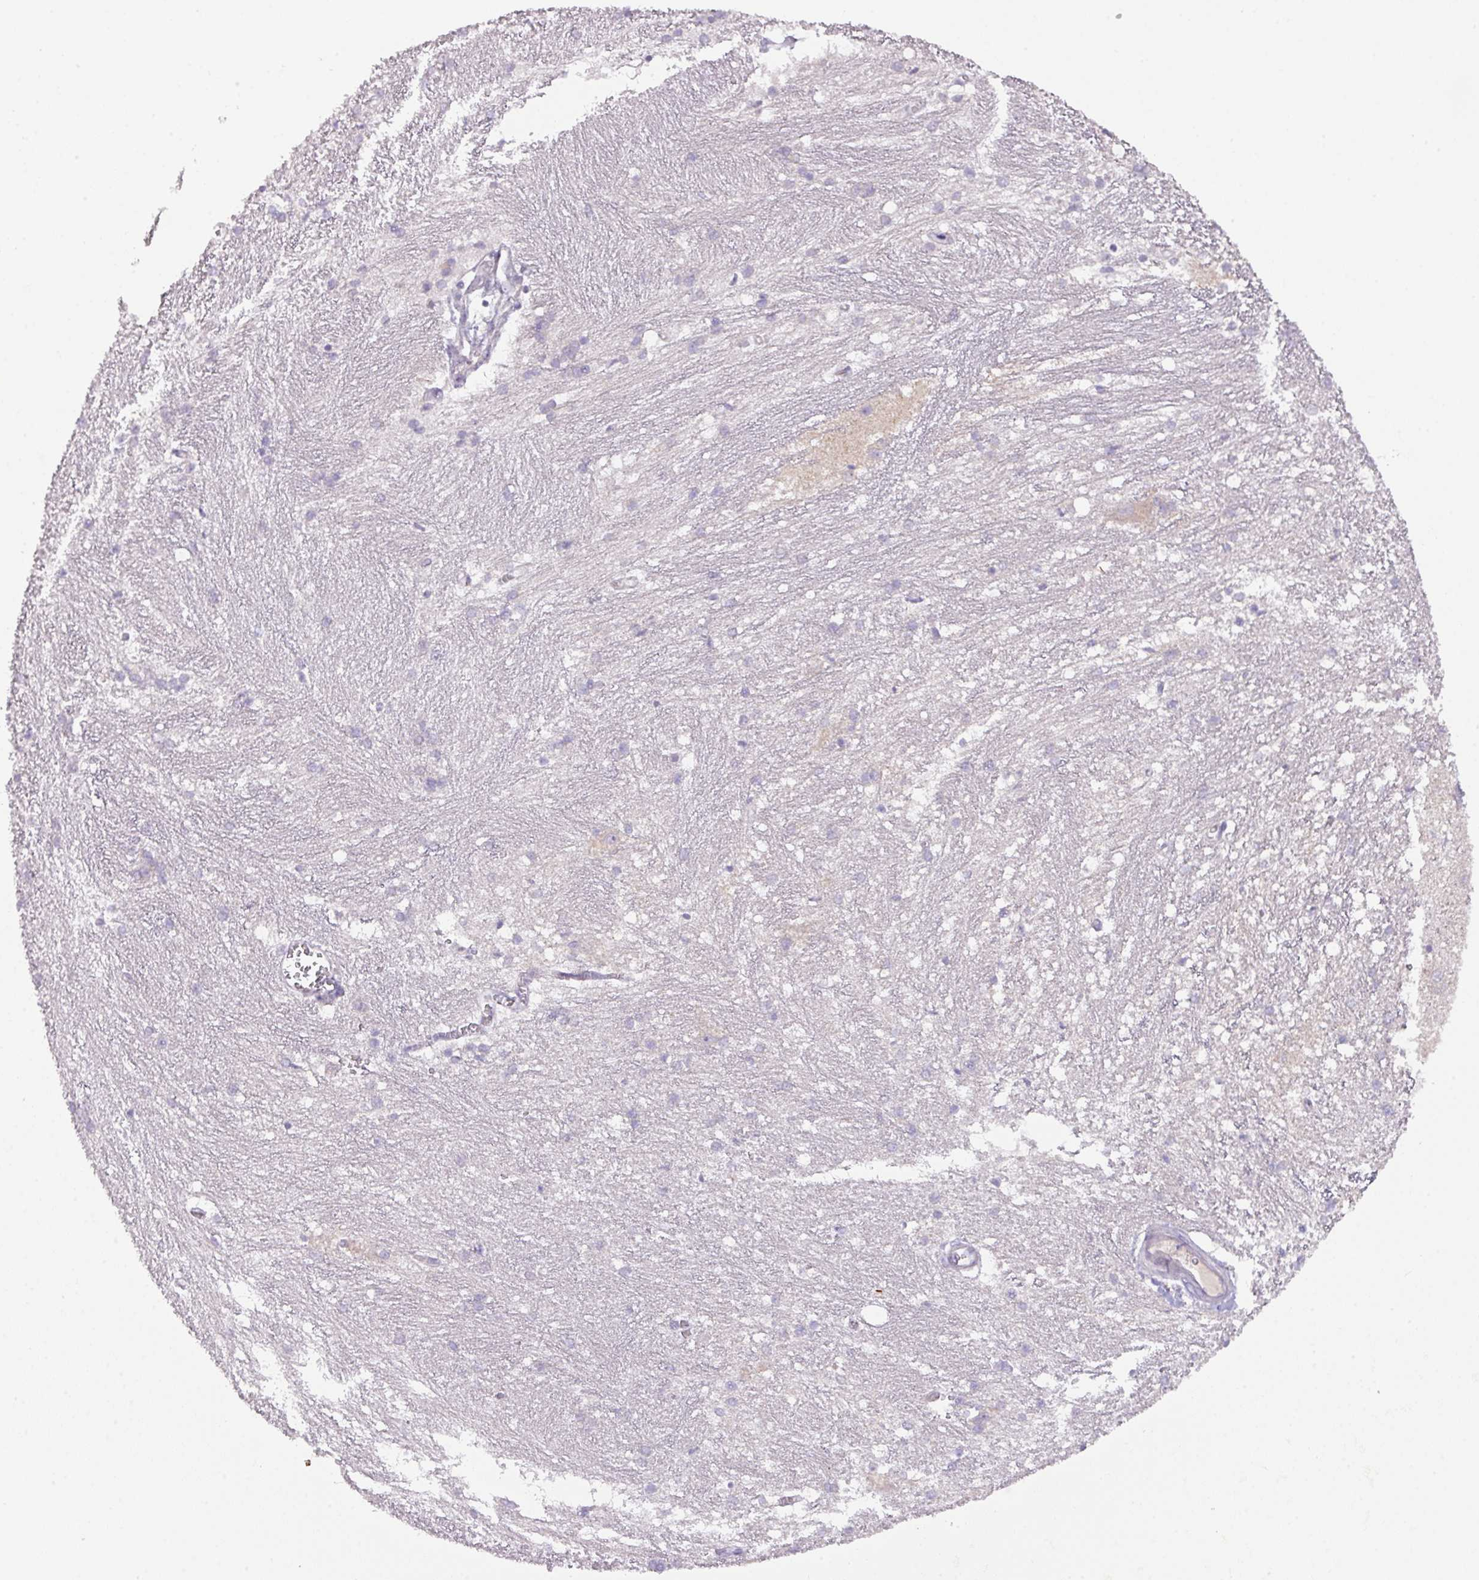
{"staining": {"intensity": "negative", "quantity": "none", "location": "none"}, "tissue": "caudate", "cell_type": "Glial cells", "image_type": "normal", "snomed": [{"axis": "morphology", "description": "Normal tissue, NOS"}, {"axis": "topography", "description": "Lateral ventricle wall"}], "caption": "Immunohistochemical staining of normal human caudate shows no significant expression in glial cells.", "gene": "ZNF394", "patient": {"sex": "male", "age": 37}}